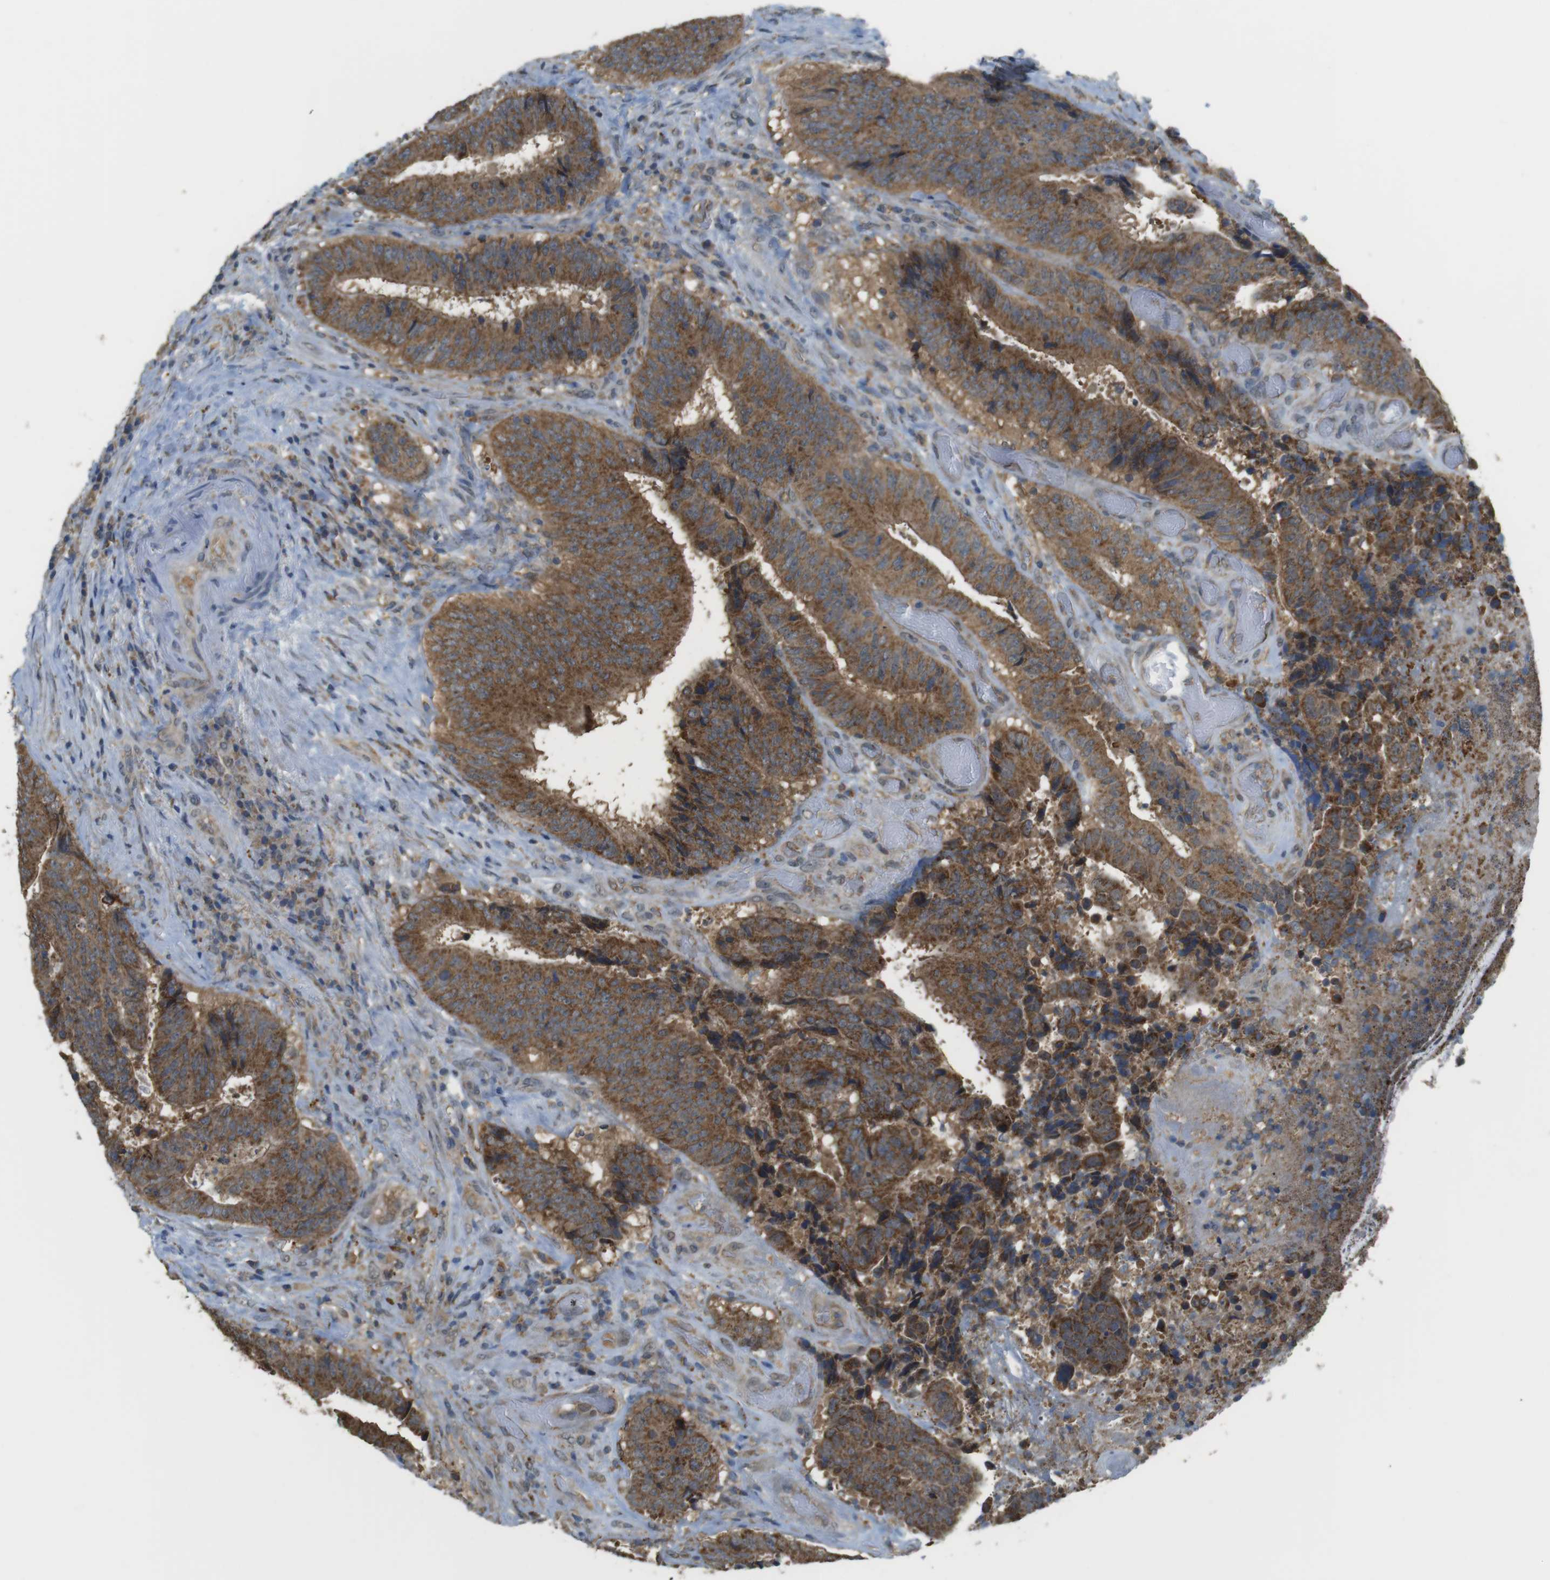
{"staining": {"intensity": "moderate", "quantity": ">75%", "location": "cytoplasmic/membranous"}, "tissue": "colorectal cancer", "cell_type": "Tumor cells", "image_type": "cancer", "snomed": [{"axis": "morphology", "description": "Adenocarcinoma, NOS"}, {"axis": "topography", "description": "Rectum"}], "caption": "A medium amount of moderate cytoplasmic/membranous positivity is identified in approximately >75% of tumor cells in colorectal adenocarcinoma tissue. (DAB (3,3'-diaminobenzidine) = brown stain, brightfield microscopy at high magnification).", "gene": "BRI3BP", "patient": {"sex": "male", "age": 72}}